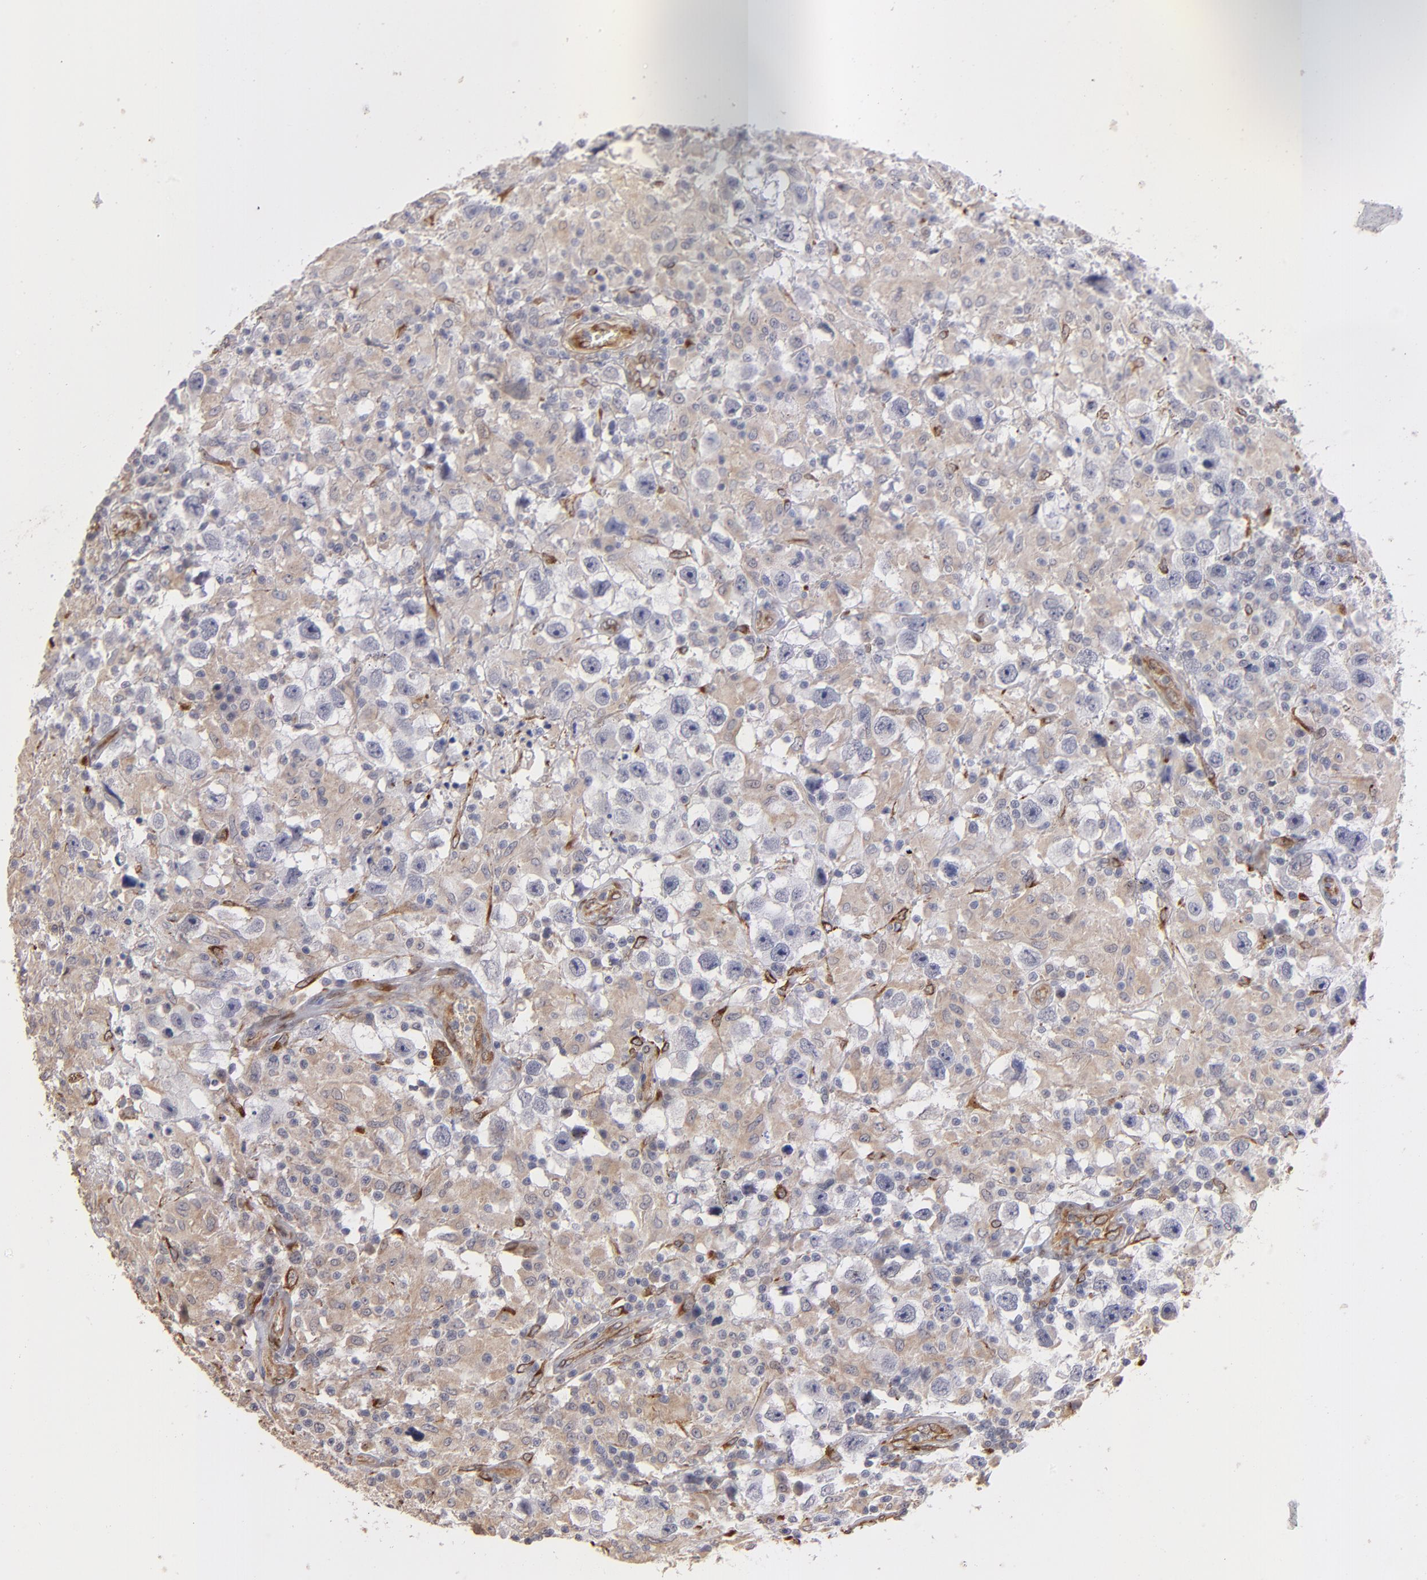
{"staining": {"intensity": "weak", "quantity": ">75%", "location": "cytoplasmic/membranous"}, "tissue": "testis cancer", "cell_type": "Tumor cells", "image_type": "cancer", "snomed": [{"axis": "morphology", "description": "Seminoma, NOS"}, {"axis": "topography", "description": "Testis"}], "caption": "A high-resolution histopathology image shows immunohistochemistry staining of testis seminoma, which displays weak cytoplasmic/membranous positivity in about >75% of tumor cells. The staining was performed using DAB to visualize the protein expression in brown, while the nuclei were stained in blue with hematoxylin (Magnification: 20x).", "gene": "PGRMC1", "patient": {"sex": "male", "age": 34}}